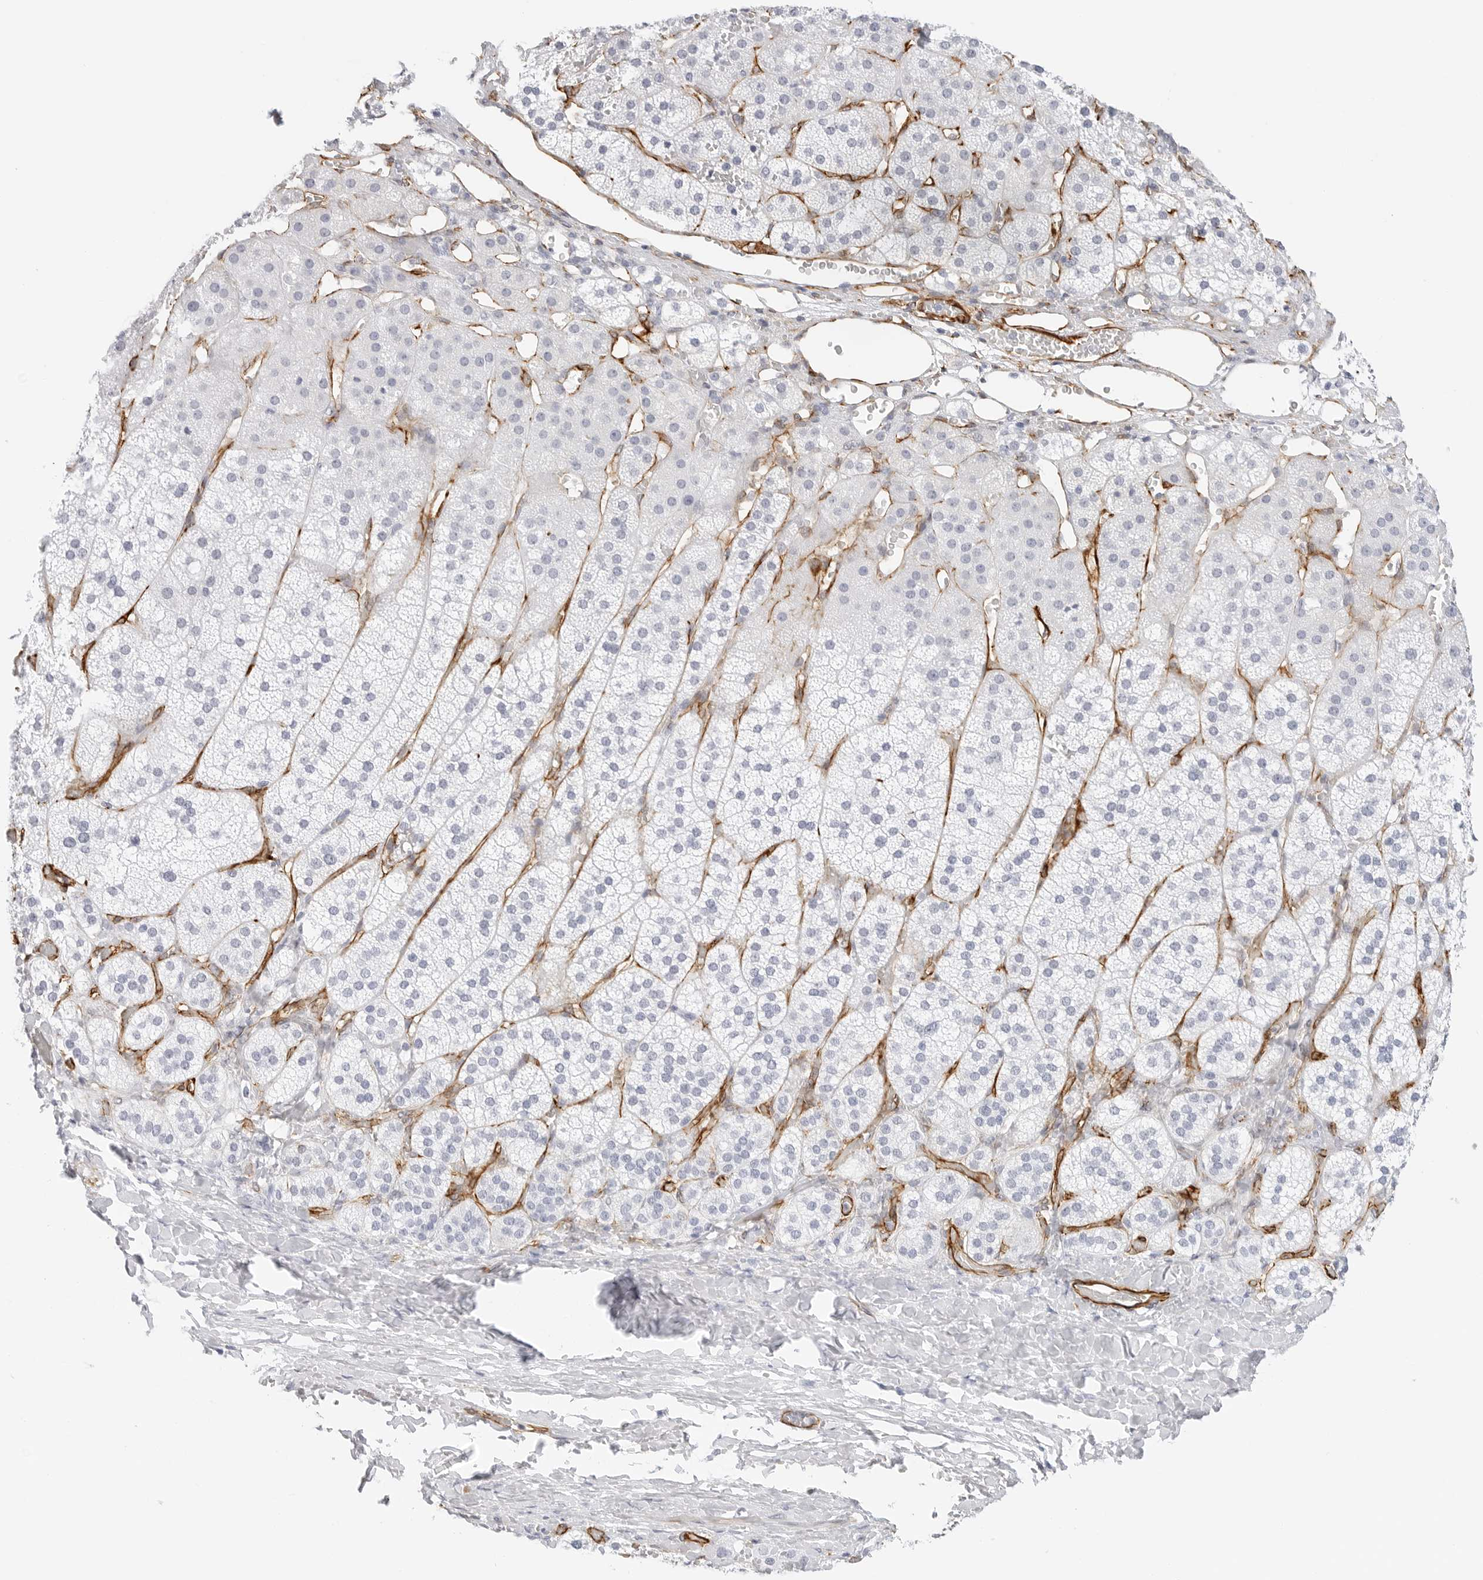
{"staining": {"intensity": "negative", "quantity": "none", "location": "none"}, "tissue": "adrenal gland", "cell_type": "Glandular cells", "image_type": "normal", "snomed": [{"axis": "morphology", "description": "Normal tissue, NOS"}, {"axis": "topography", "description": "Adrenal gland"}], "caption": "An immunohistochemistry (IHC) micrograph of normal adrenal gland is shown. There is no staining in glandular cells of adrenal gland.", "gene": "NES", "patient": {"sex": "female", "age": 44}}